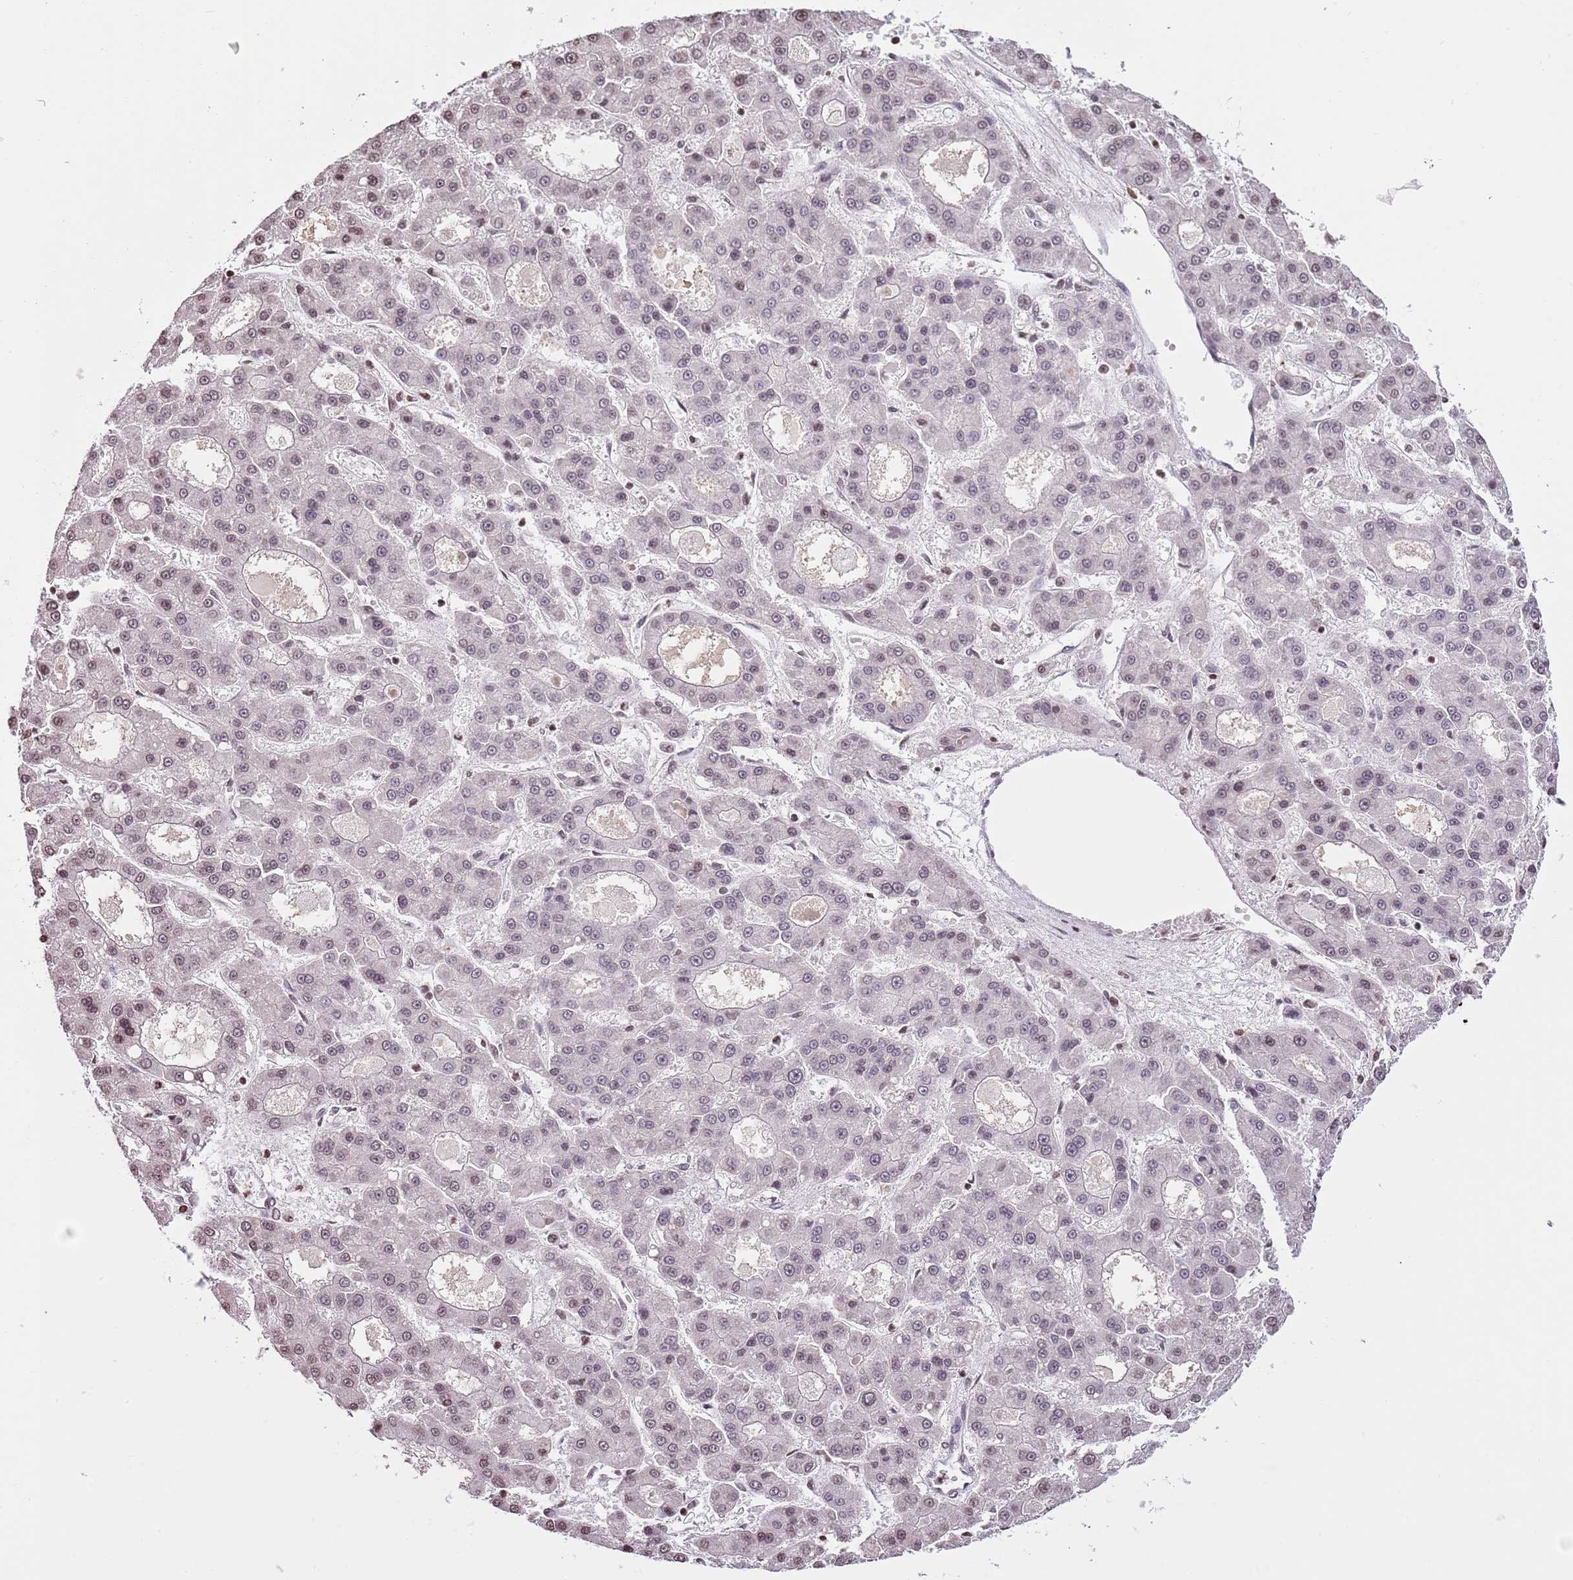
{"staining": {"intensity": "weak", "quantity": "<25%", "location": "nuclear"}, "tissue": "liver cancer", "cell_type": "Tumor cells", "image_type": "cancer", "snomed": [{"axis": "morphology", "description": "Carcinoma, Hepatocellular, NOS"}, {"axis": "topography", "description": "Liver"}], "caption": "Micrograph shows no significant protein expression in tumor cells of liver cancer. The staining is performed using DAB brown chromogen with nuclei counter-stained in using hematoxylin.", "gene": "KPNA3", "patient": {"sex": "male", "age": 70}}